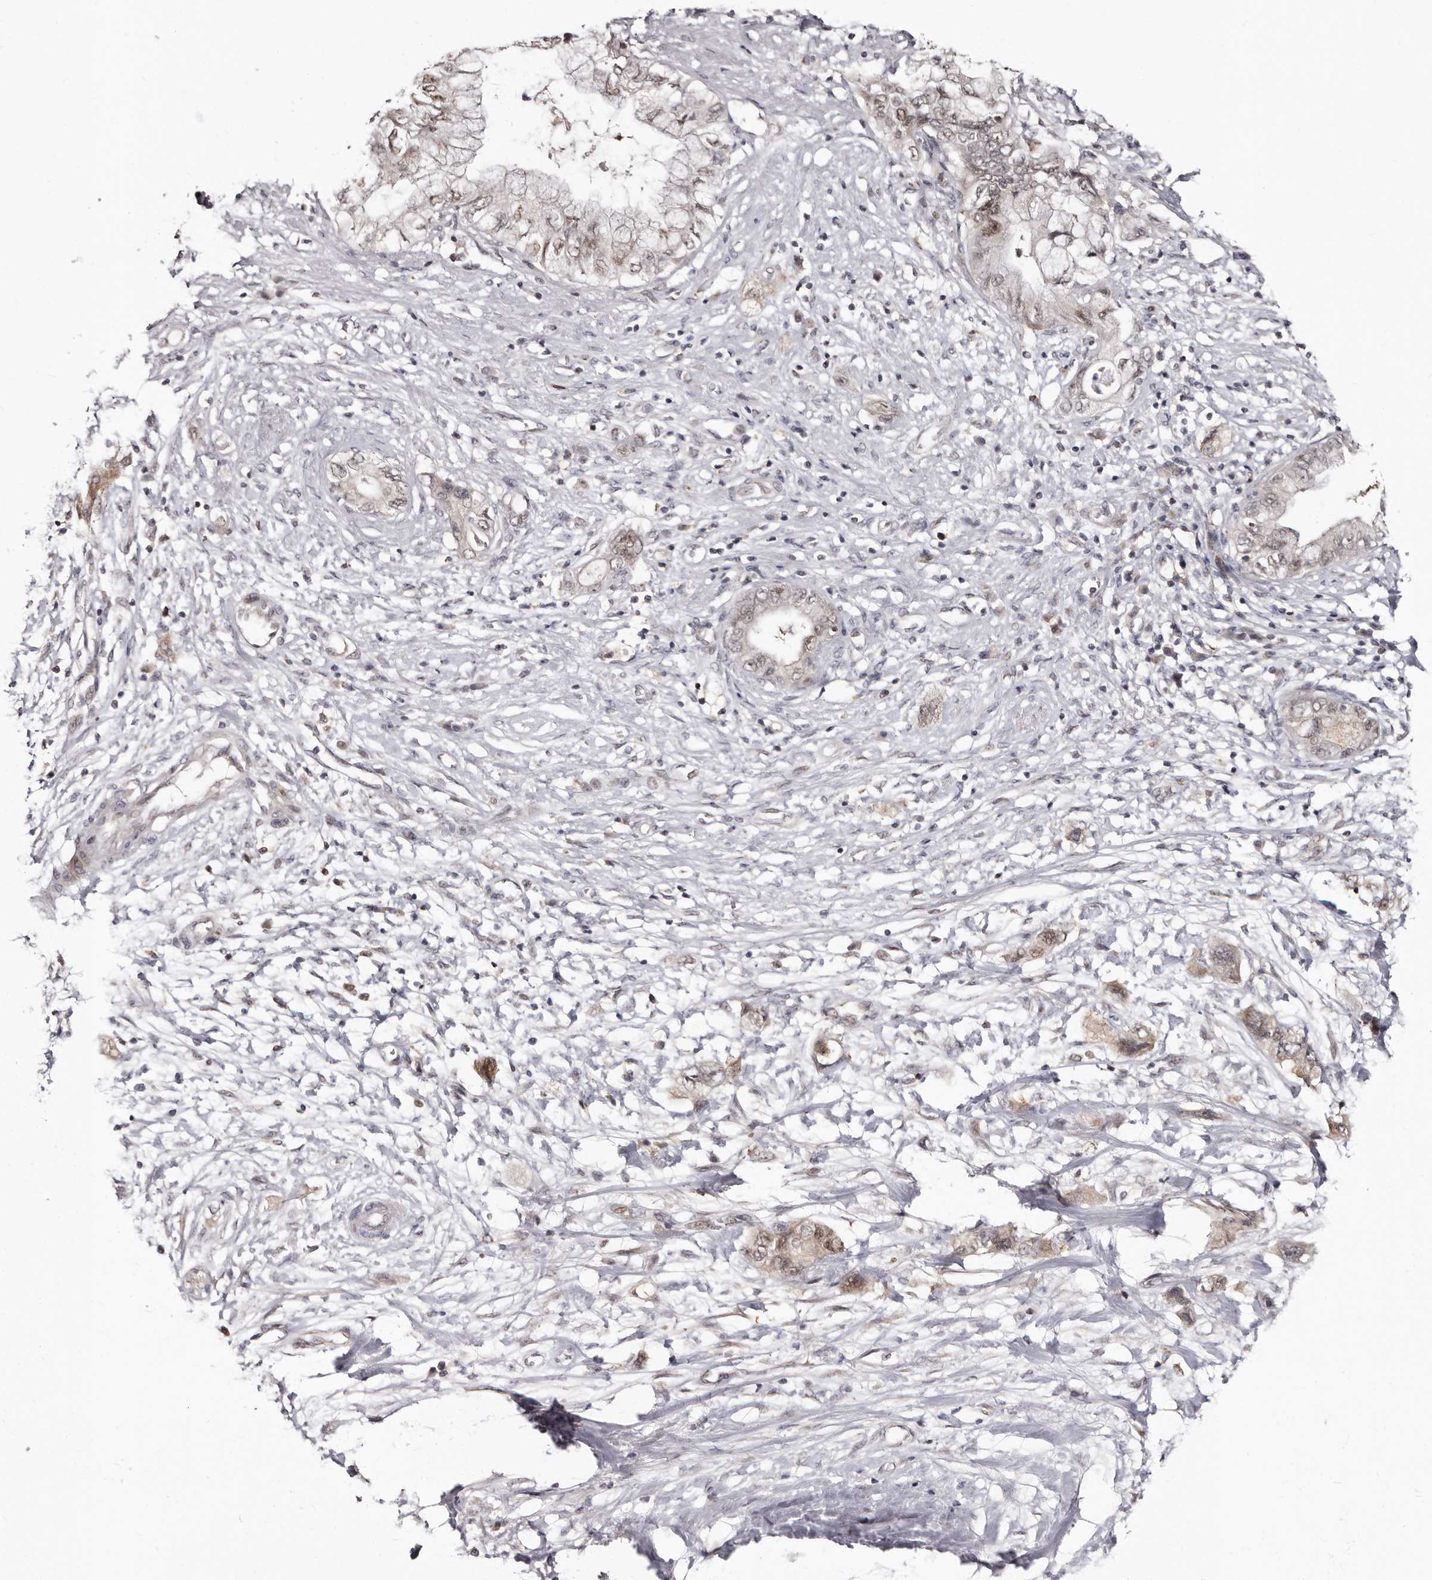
{"staining": {"intensity": "weak", "quantity": ">75%", "location": "nuclear"}, "tissue": "pancreatic cancer", "cell_type": "Tumor cells", "image_type": "cancer", "snomed": [{"axis": "morphology", "description": "Adenocarcinoma, NOS"}, {"axis": "topography", "description": "Pancreas"}], "caption": "Immunohistochemistry photomicrograph of pancreatic cancer stained for a protein (brown), which shows low levels of weak nuclear positivity in about >75% of tumor cells.", "gene": "PHF20L1", "patient": {"sex": "female", "age": 73}}